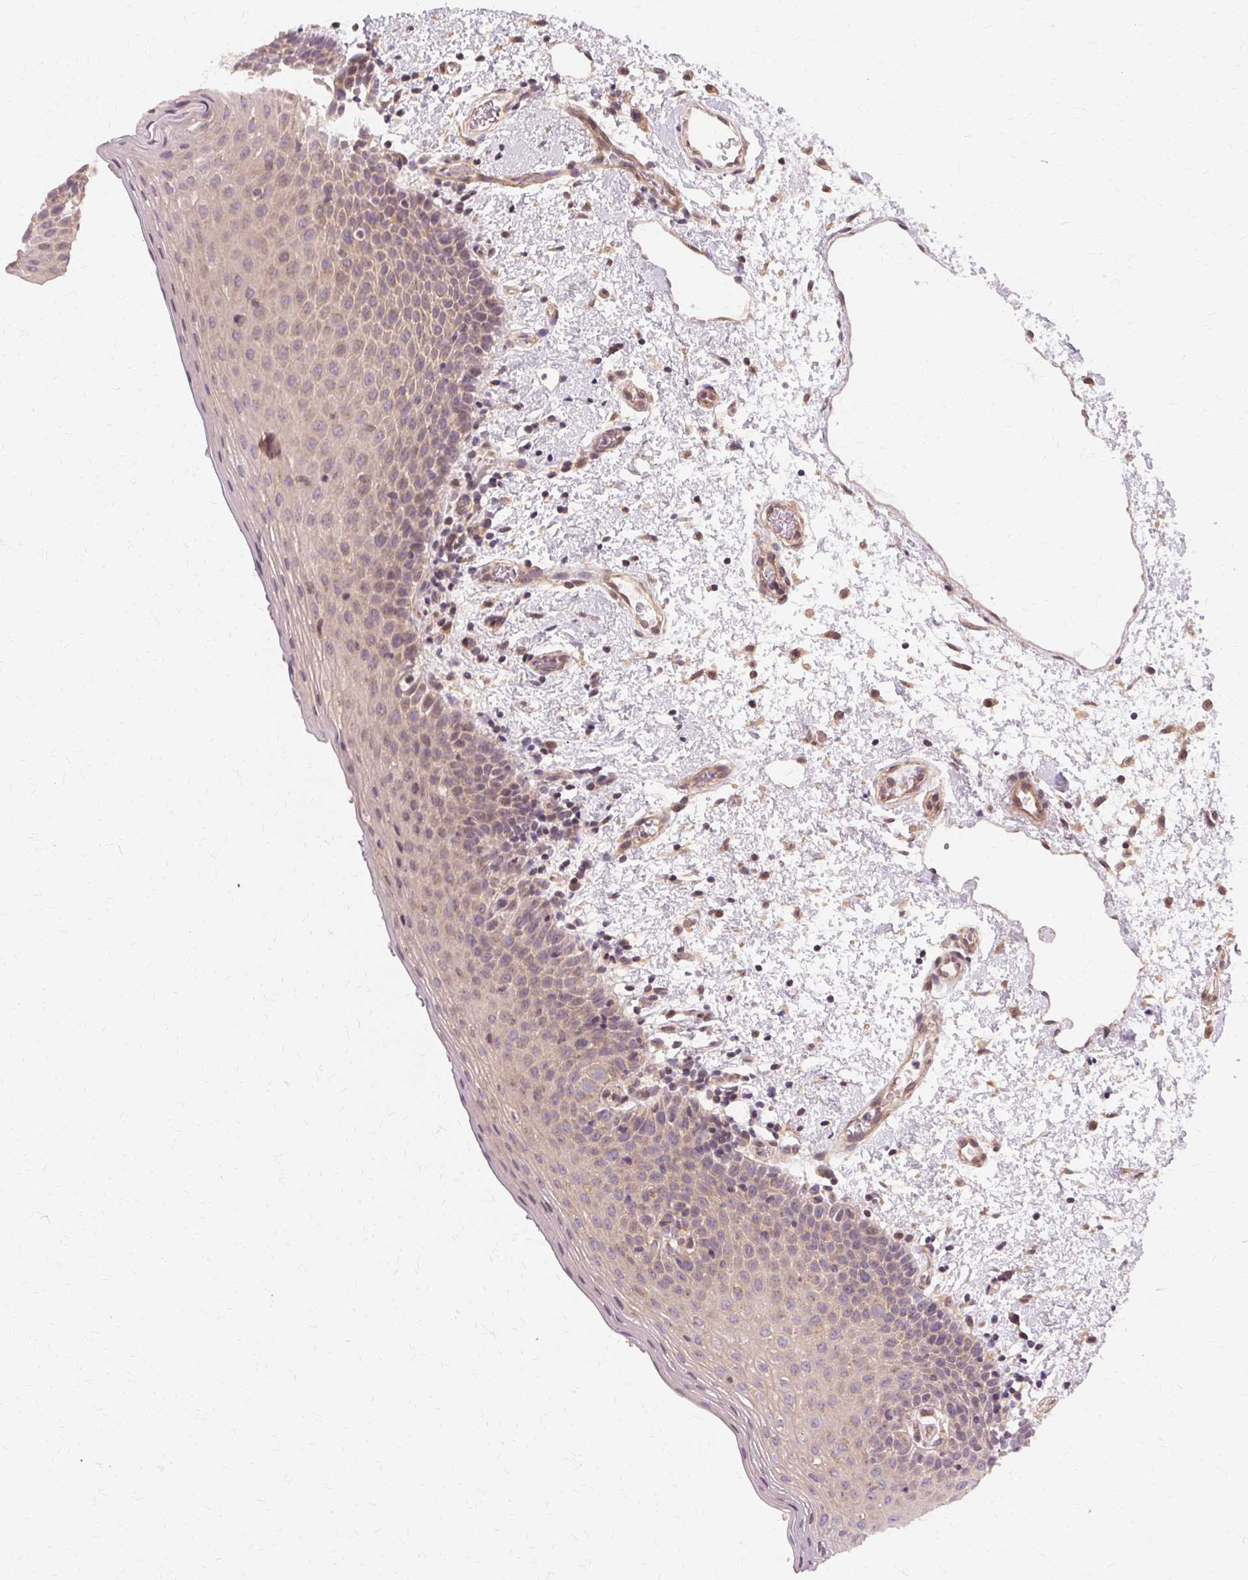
{"staining": {"intensity": "negative", "quantity": "none", "location": "none"}, "tissue": "oral mucosa", "cell_type": "Squamous epithelial cells", "image_type": "normal", "snomed": [{"axis": "morphology", "description": "Normal tissue, NOS"}, {"axis": "topography", "description": "Oral tissue"}, {"axis": "topography", "description": "Head-Neck"}], "caption": "Immunohistochemistry of unremarkable human oral mucosa exhibits no positivity in squamous epithelial cells.", "gene": "USP8", "patient": {"sex": "female", "age": 55}}